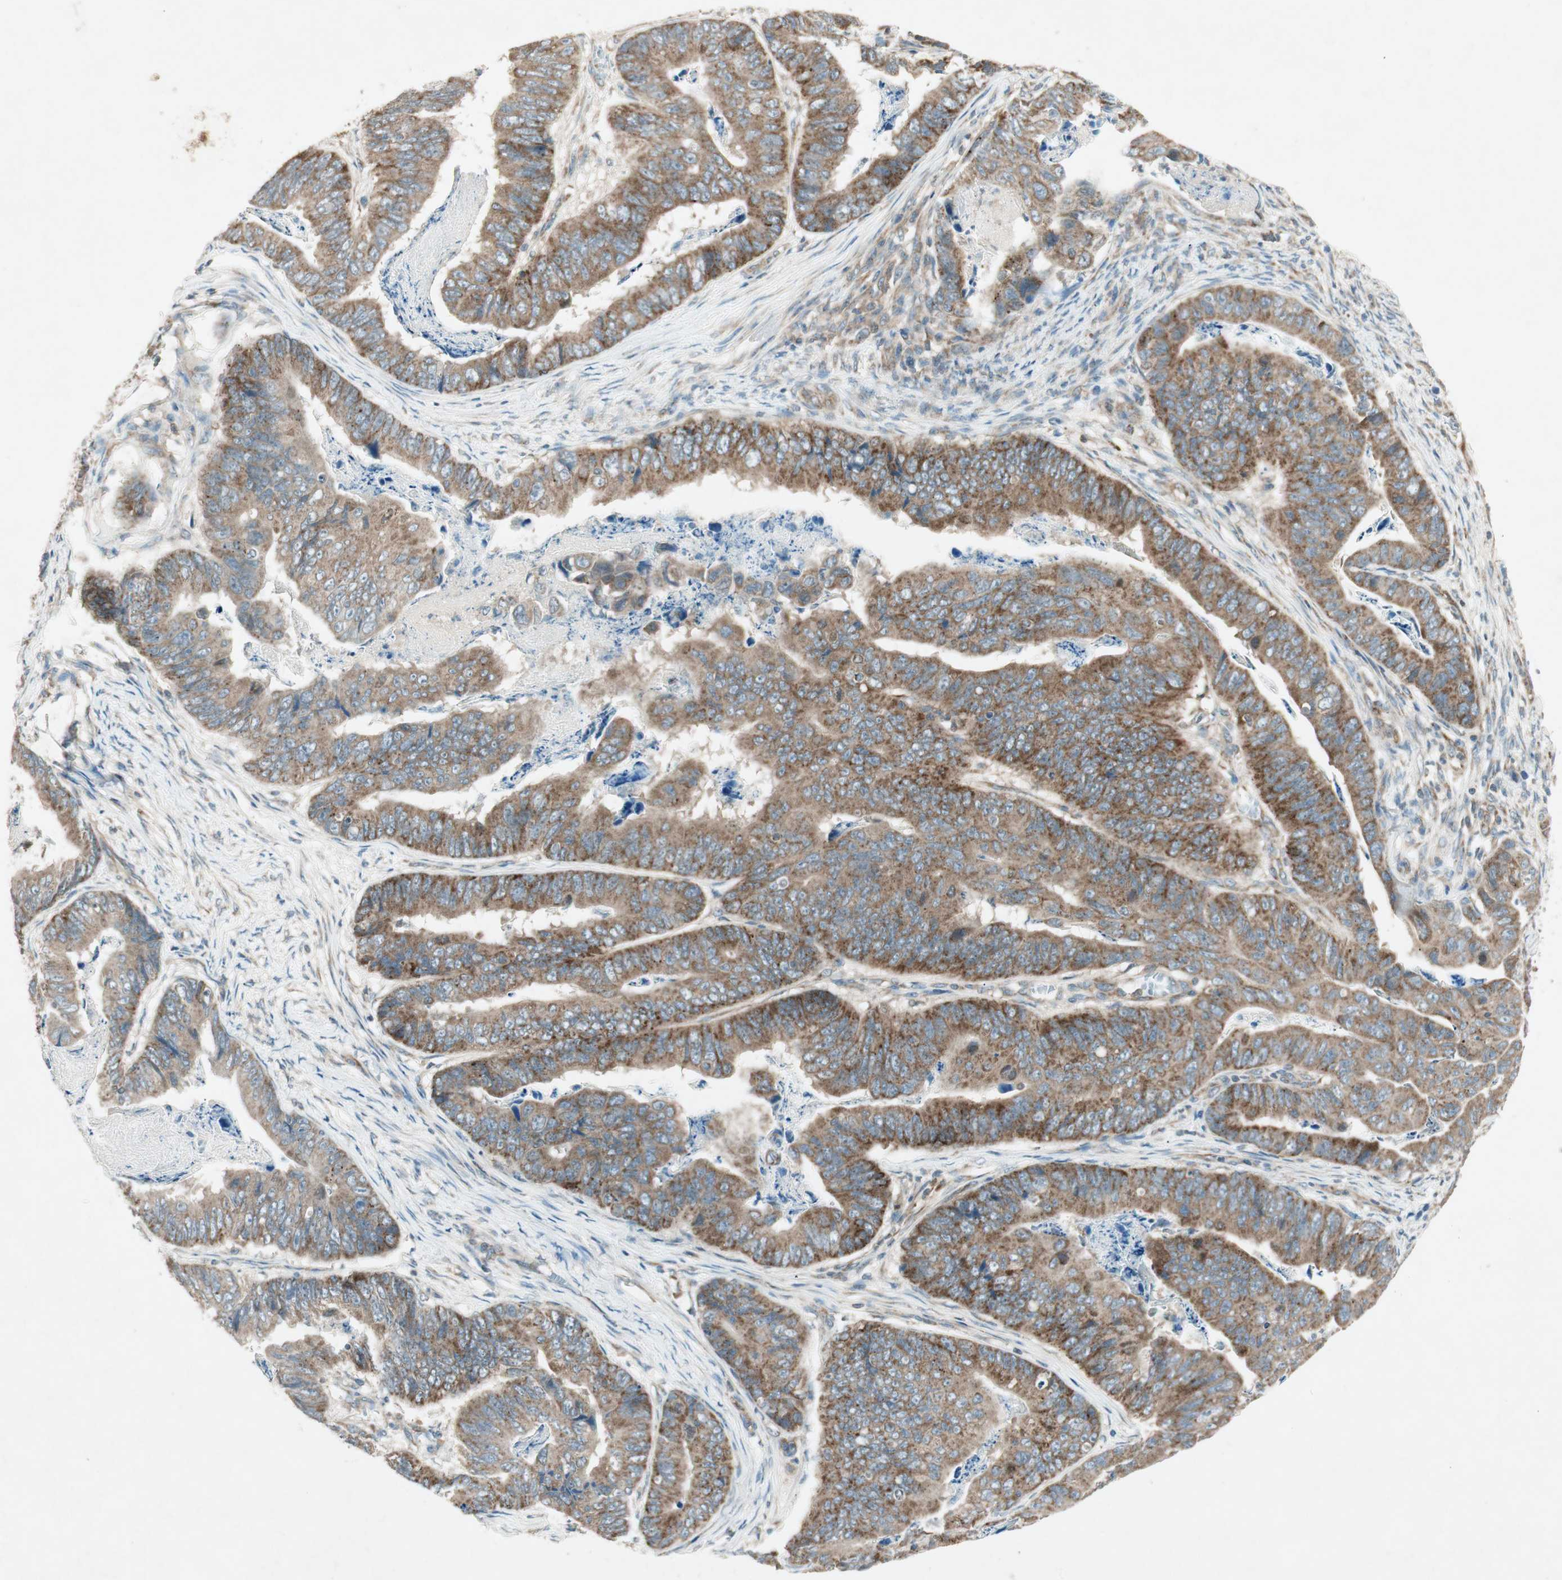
{"staining": {"intensity": "strong", "quantity": ">75%", "location": "cytoplasmic/membranous"}, "tissue": "stomach cancer", "cell_type": "Tumor cells", "image_type": "cancer", "snomed": [{"axis": "morphology", "description": "Adenocarcinoma, NOS"}, {"axis": "topography", "description": "Stomach, lower"}], "caption": "This photomicrograph displays immunohistochemistry staining of human stomach adenocarcinoma, with high strong cytoplasmic/membranous expression in approximately >75% of tumor cells.", "gene": "CHADL", "patient": {"sex": "male", "age": 77}}